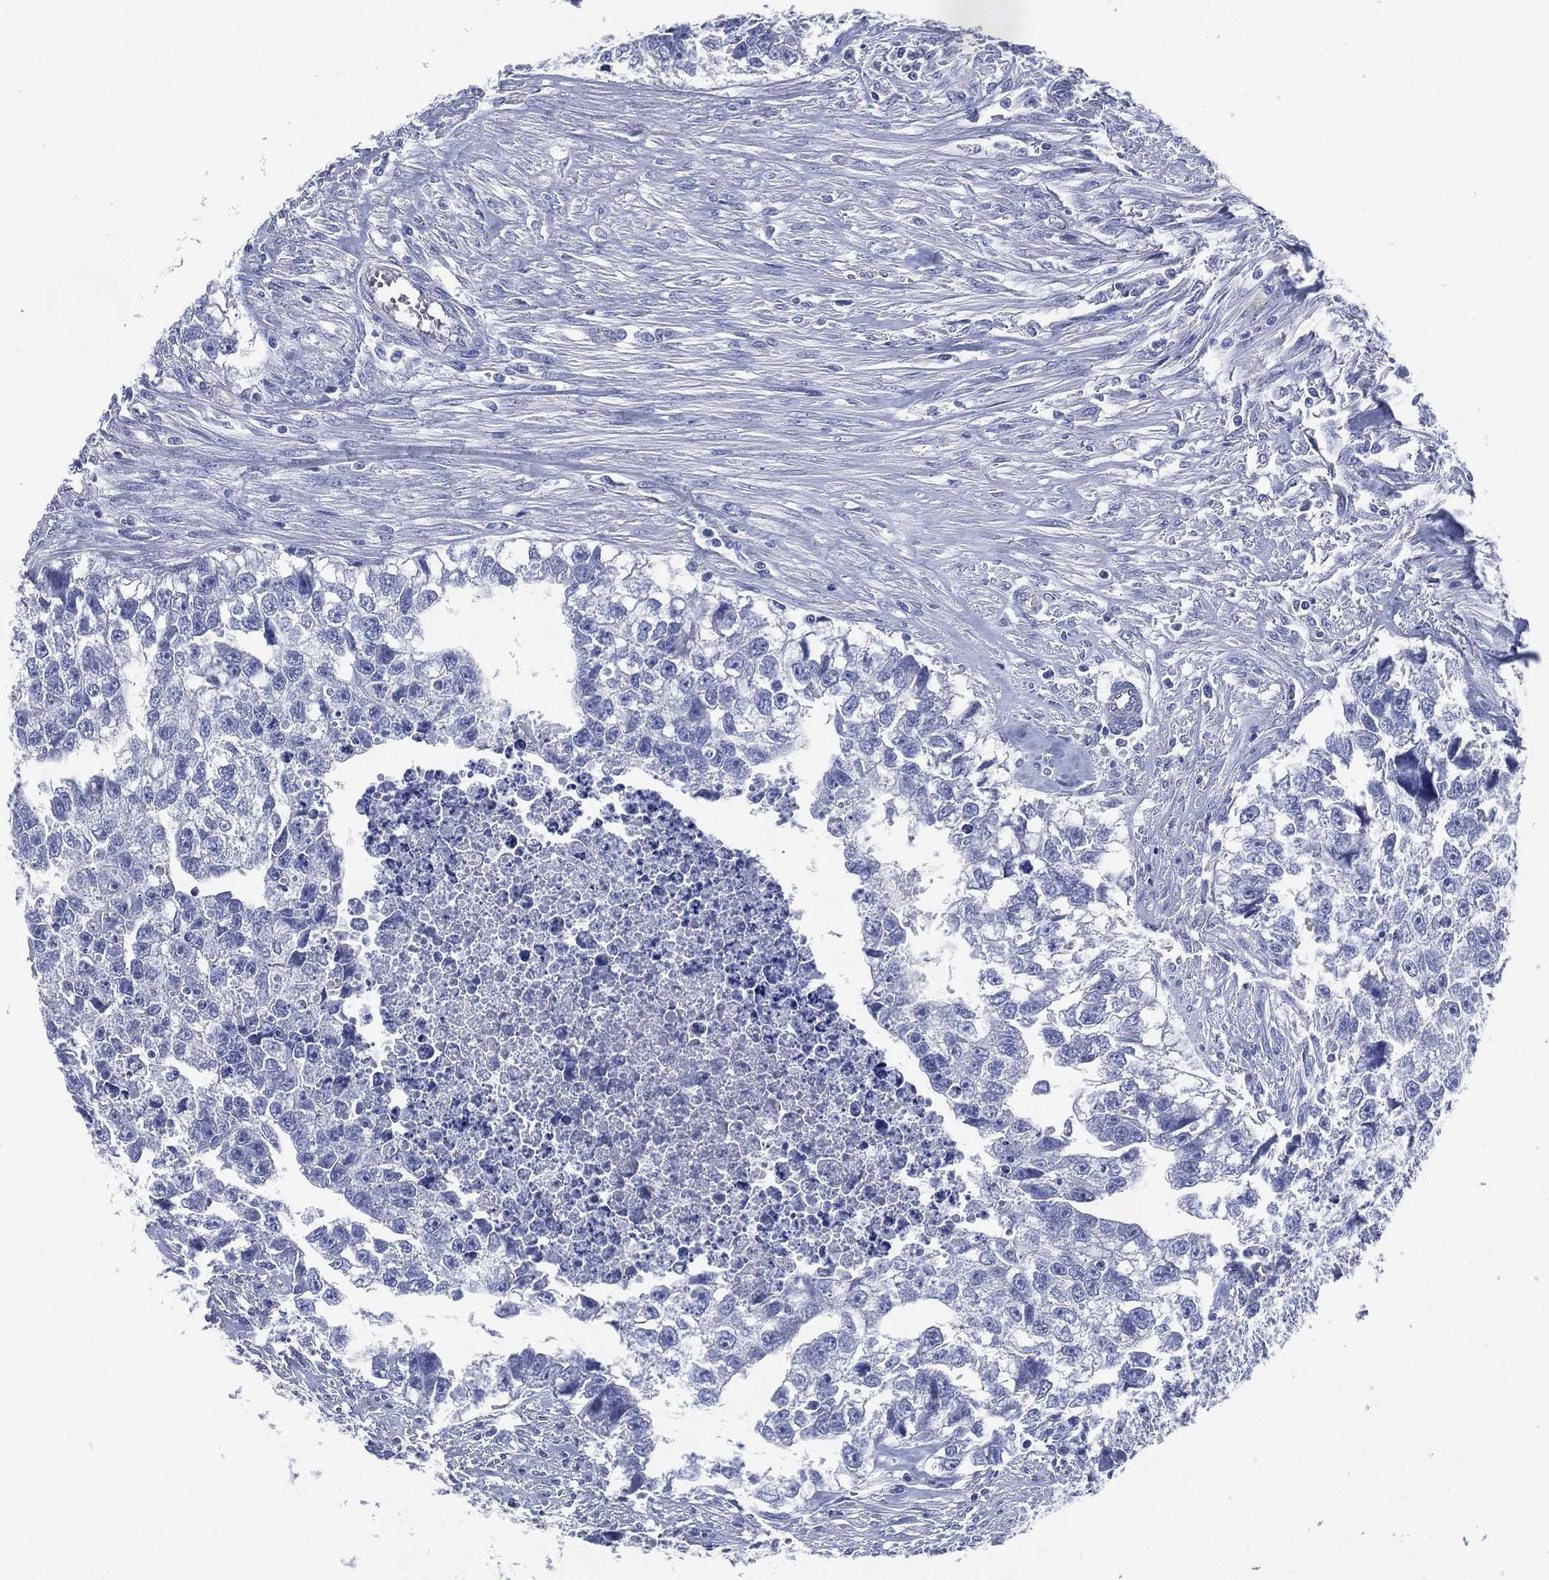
{"staining": {"intensity": "negative", "quantity": "none", "location": "none"}, "tissue": "testis cancer", "cell_type": "Tumor cells", "image_type": "cancer", "snomed": [{"axis": "morphology", "description": "Carcinoma, Embryonal, NOS"}, {"axis": "morphology", "description": "Teratoma, malignant, NOS"}, {"axis": "topography", "description": "Testis"}], "caption": "IHC image of neoplastic tissue: testis teratoma (malignant) stained with DAB (3,3'-diaminobenzidine) exhibits no significant protein positivity in tumor cells. (IHC, brightfield microscopy, high magnification).", "gene": "CCDC70", "patient": {"sex": "male", "age": 44}}